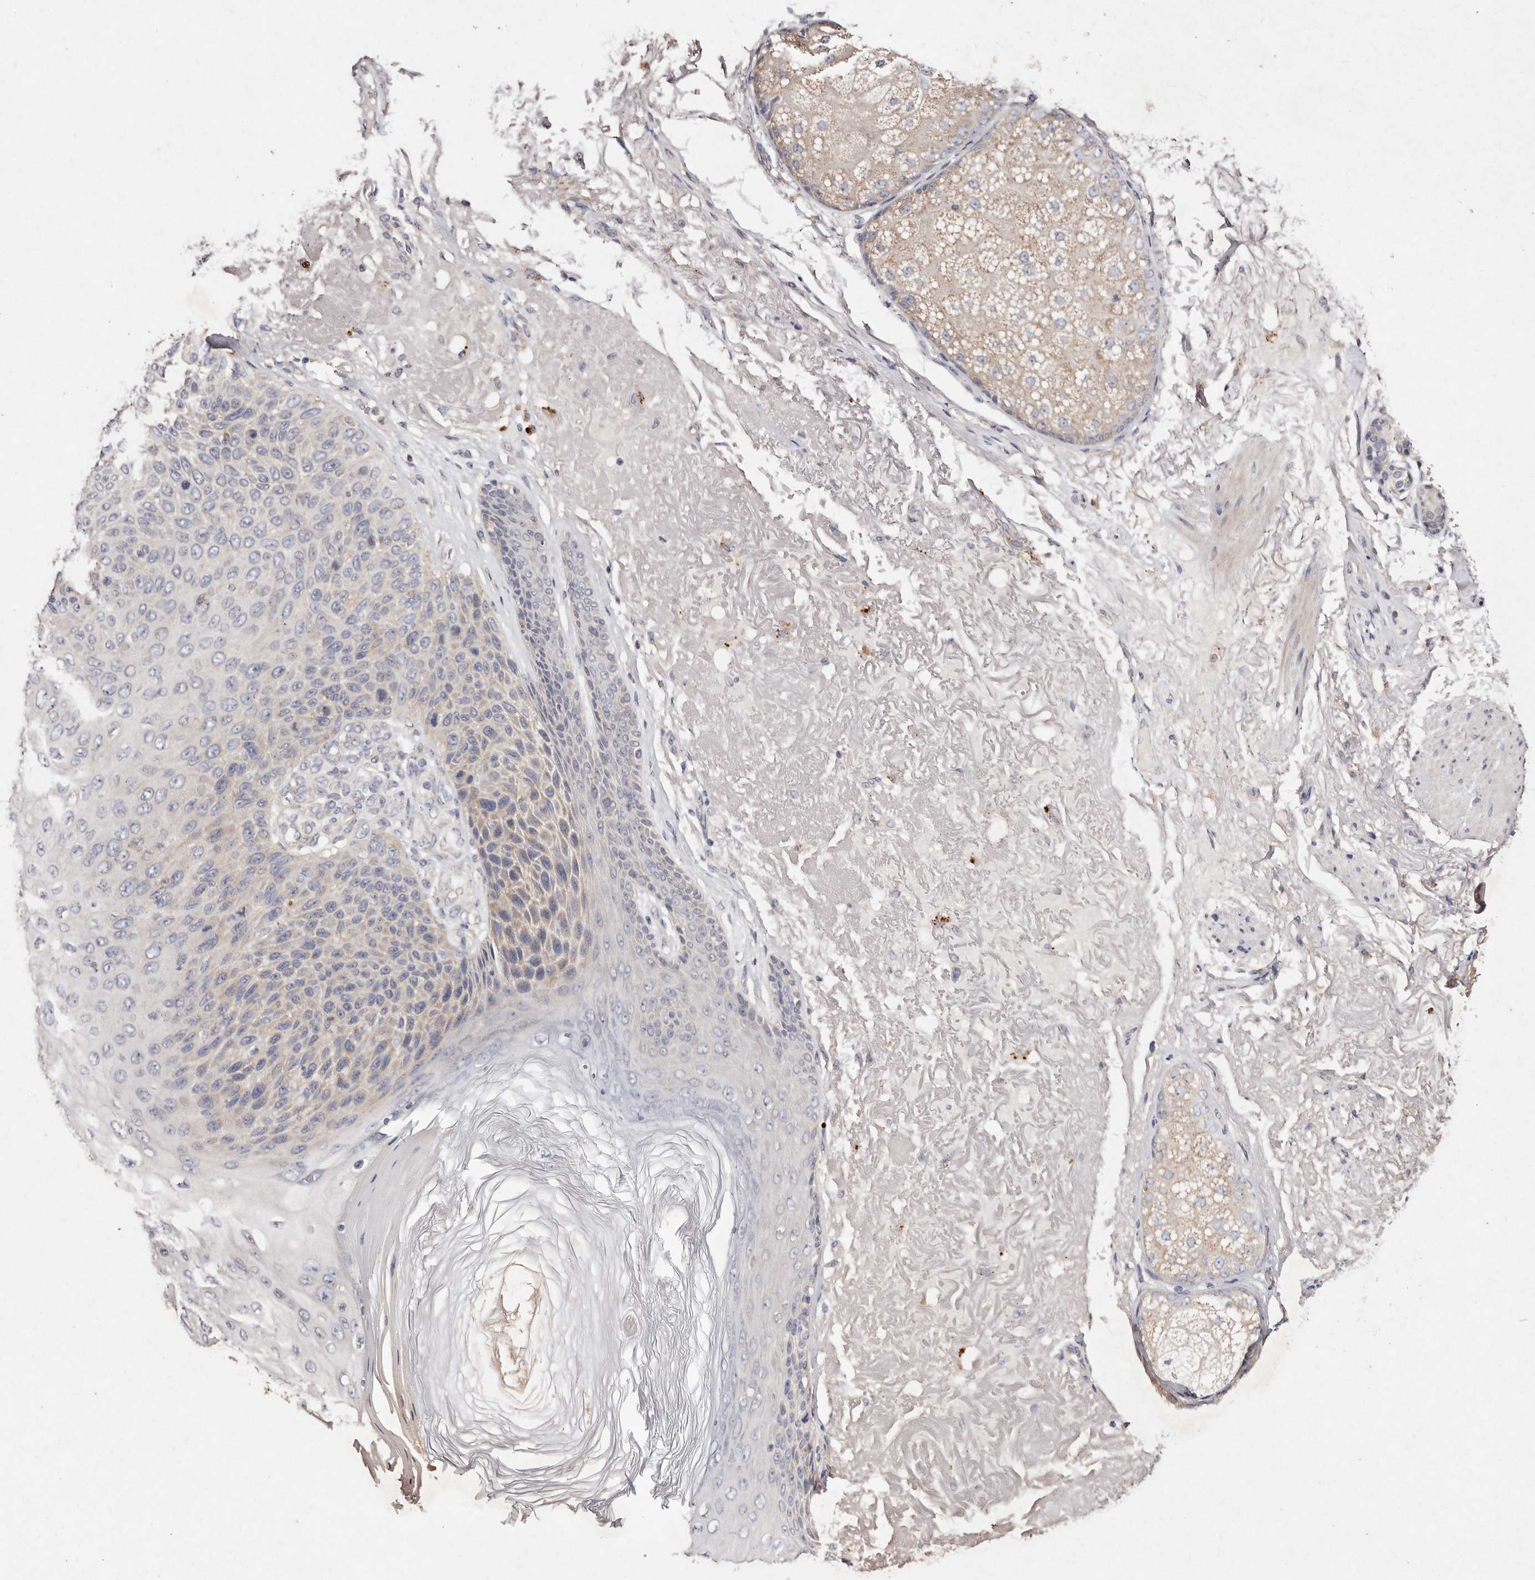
{"staining": {"intensity": "weak", "quantity": "<25%", "location": "cytoplasmic/membranous"}, "tissue": "skin cancer", "cell_type": "Tumor cells", "image_type": "cancer", "snomed": [{"axis": "morphology", "description": "Squamous cell carcinoma, NOS"}, {"axis": "topography", "description": "Skin"}], "caption": "Tumor cells show no significant staining in skin cancer.", "gene": "TSC2", "patient": {"sex": "female", "age": 88}}